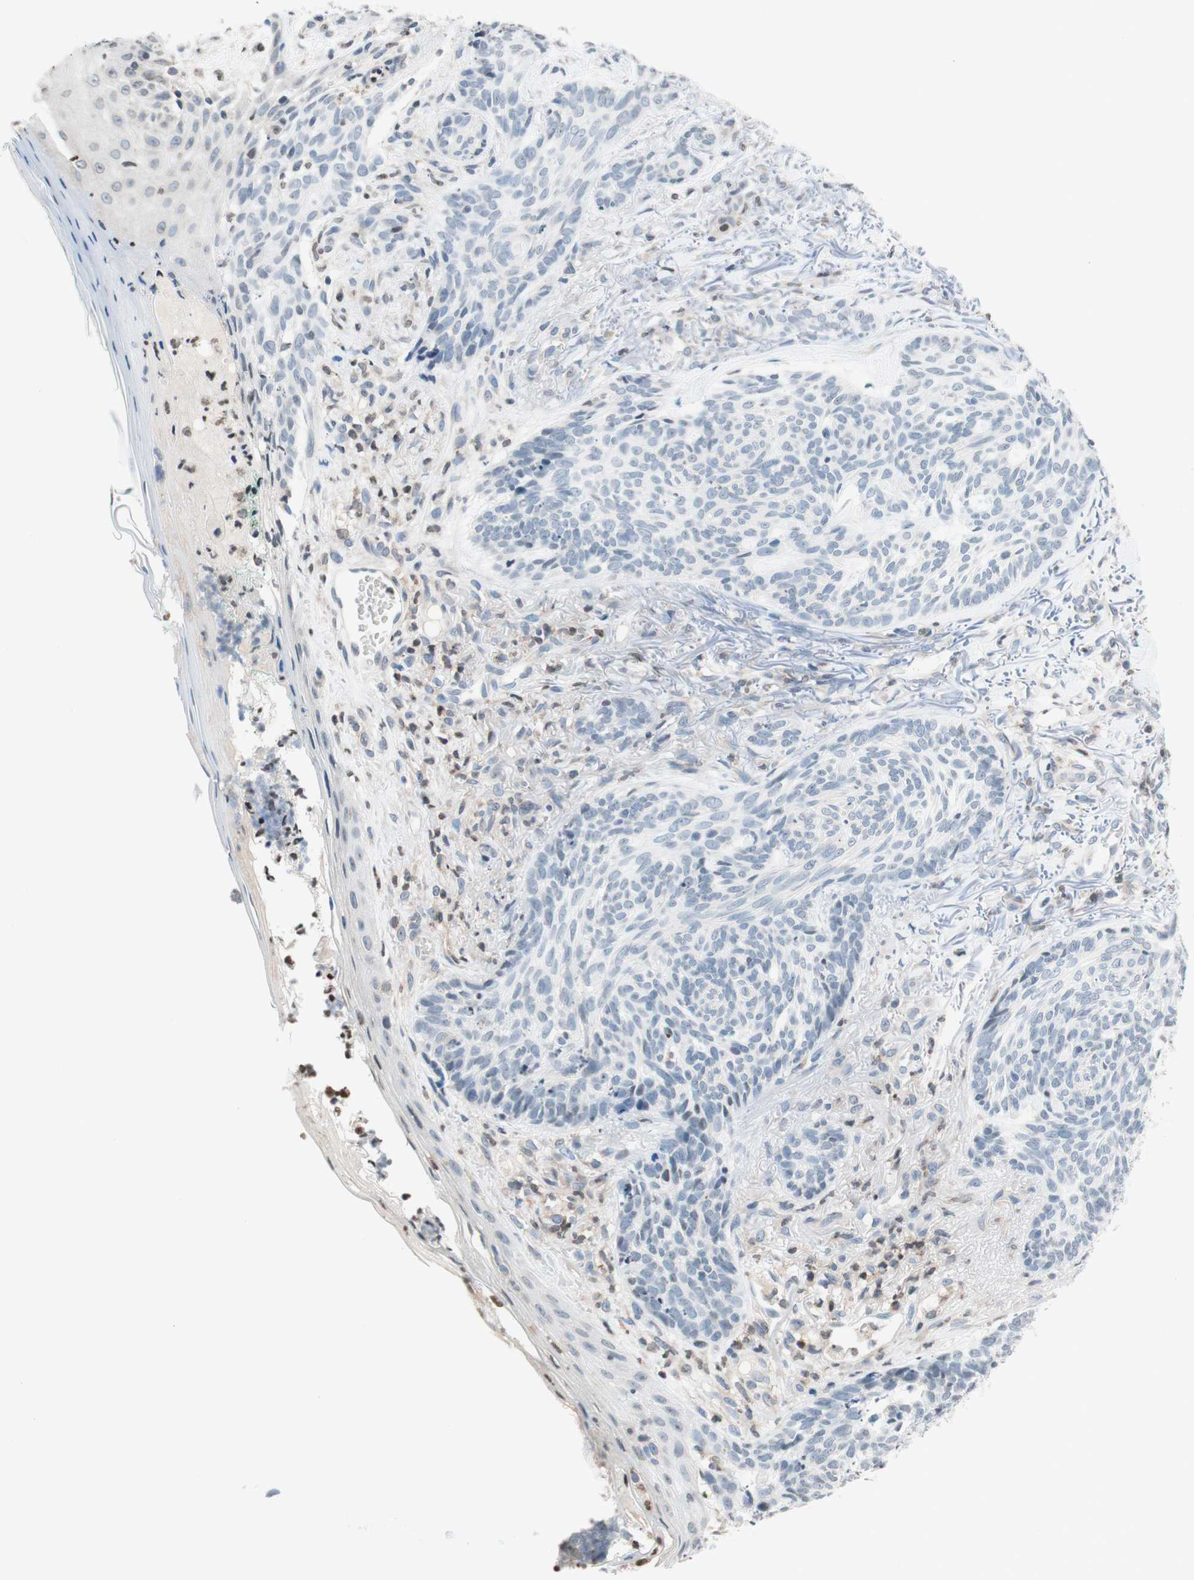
{"staining": {"intensity": "negative", "quantity": "none", "location": "none"}, "tissue": "skin cancer", "cell_type": "Tumor cells", "image_type": "cancer", "snomed": [{"axis": "morphology", "description": "Basal cell carcinoma"}, {"axis": "topography", "description": "Skin"}], "caption": "Immunohistochemical staining of skin cancer (basal cell carcinoma) exhibits no significant positivity in tumor cells.", "gene": "WIPF1", "patient": {"sex": "male", "age": 43}}